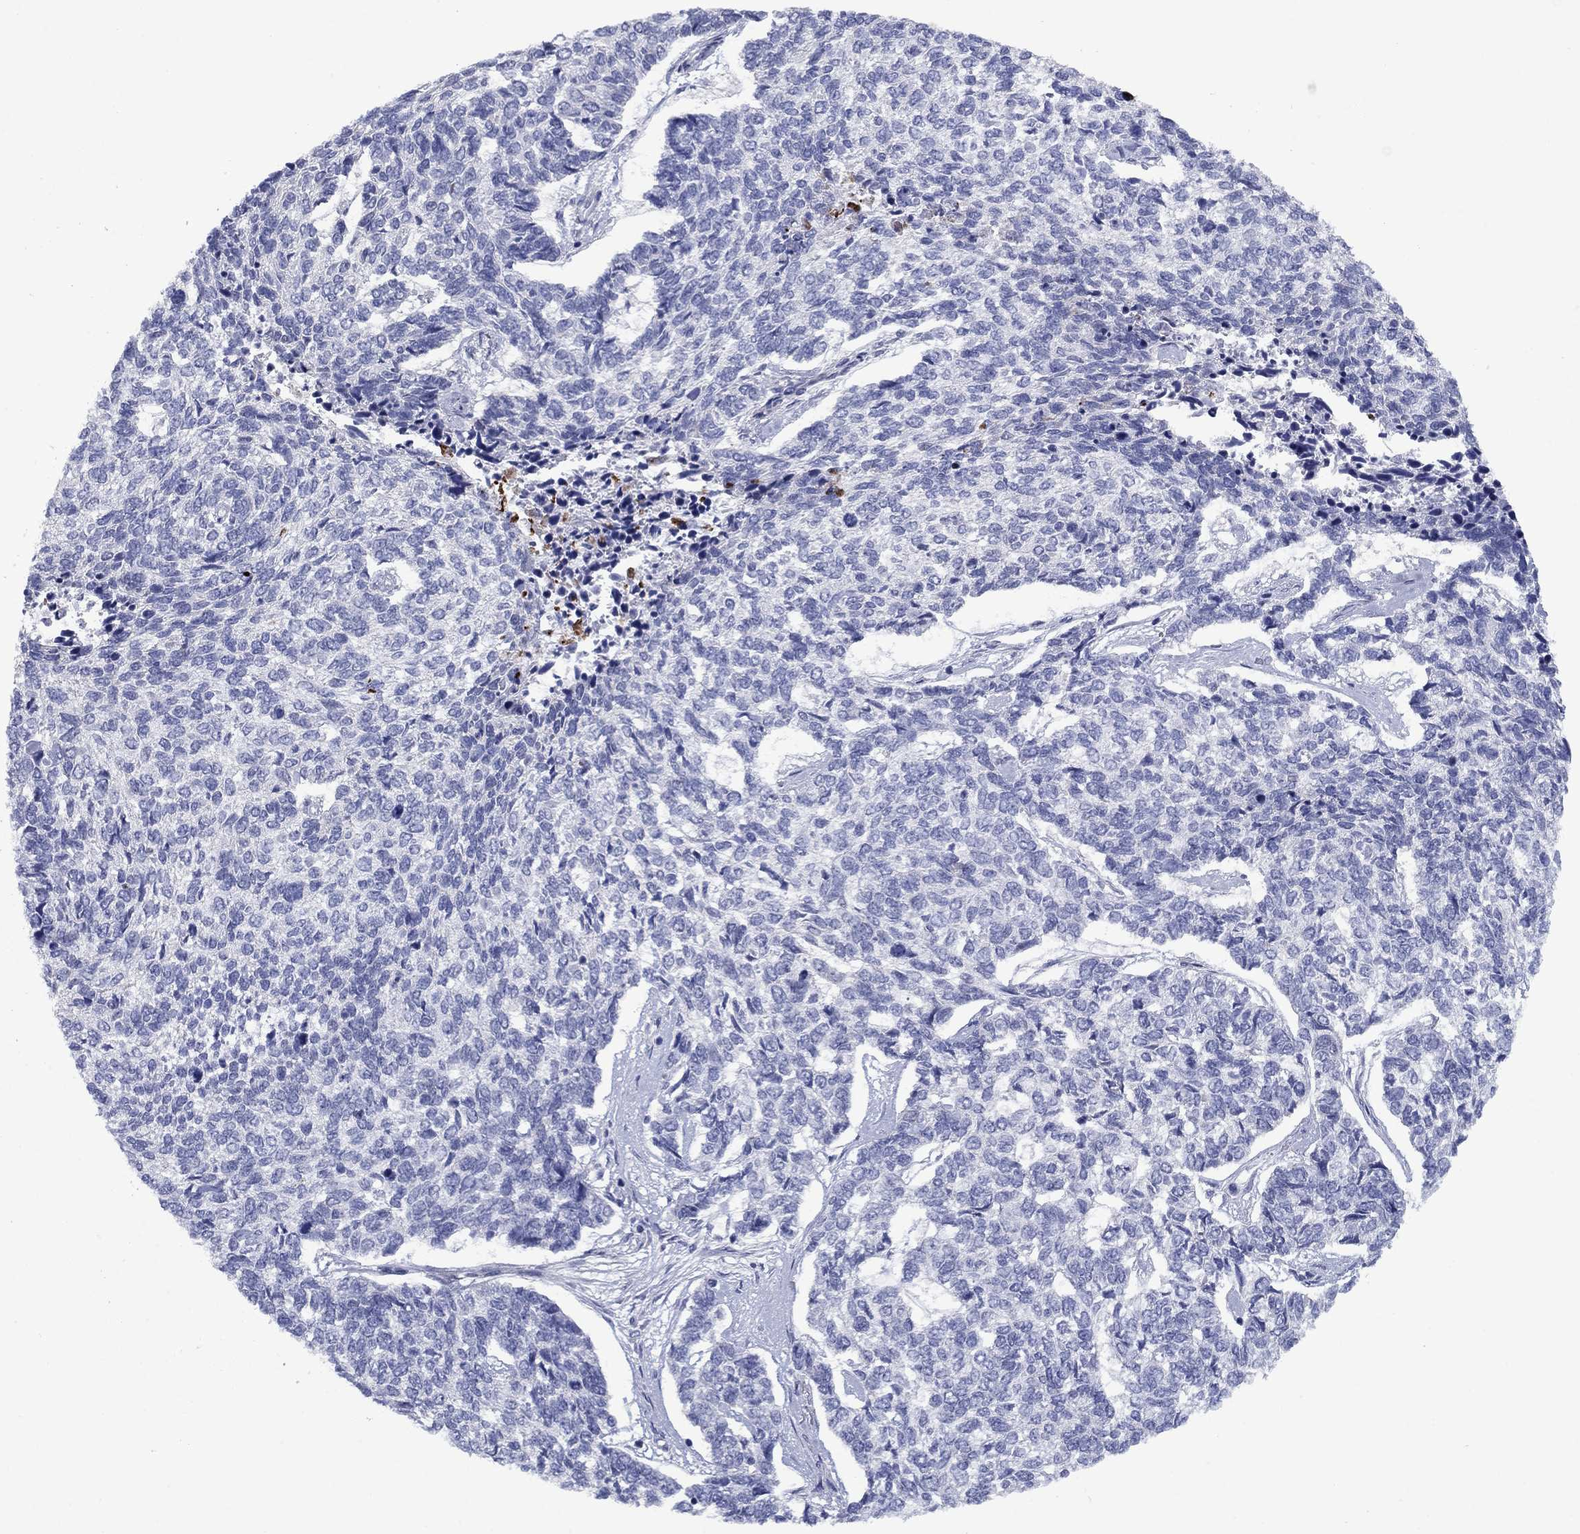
{"staining": {"intensity": "negative", "quantity": "none", "location": "none"}, "tissue": "skin cancer", "cell_type": "Tumor cells", "image_type": "cancer", "snomed": [{"axis": "morphology", "description": "Basal cell carcinoma"}, {"axis": "topography", "description": "Skin"}], "caption": "This is a histopathology image of immunohistochemistry staining of skin basal cell carcinoma, which shows no expression in tumor cells.", "gene": "GRHPR", "patient": {"sex": "female", "age": 65}}